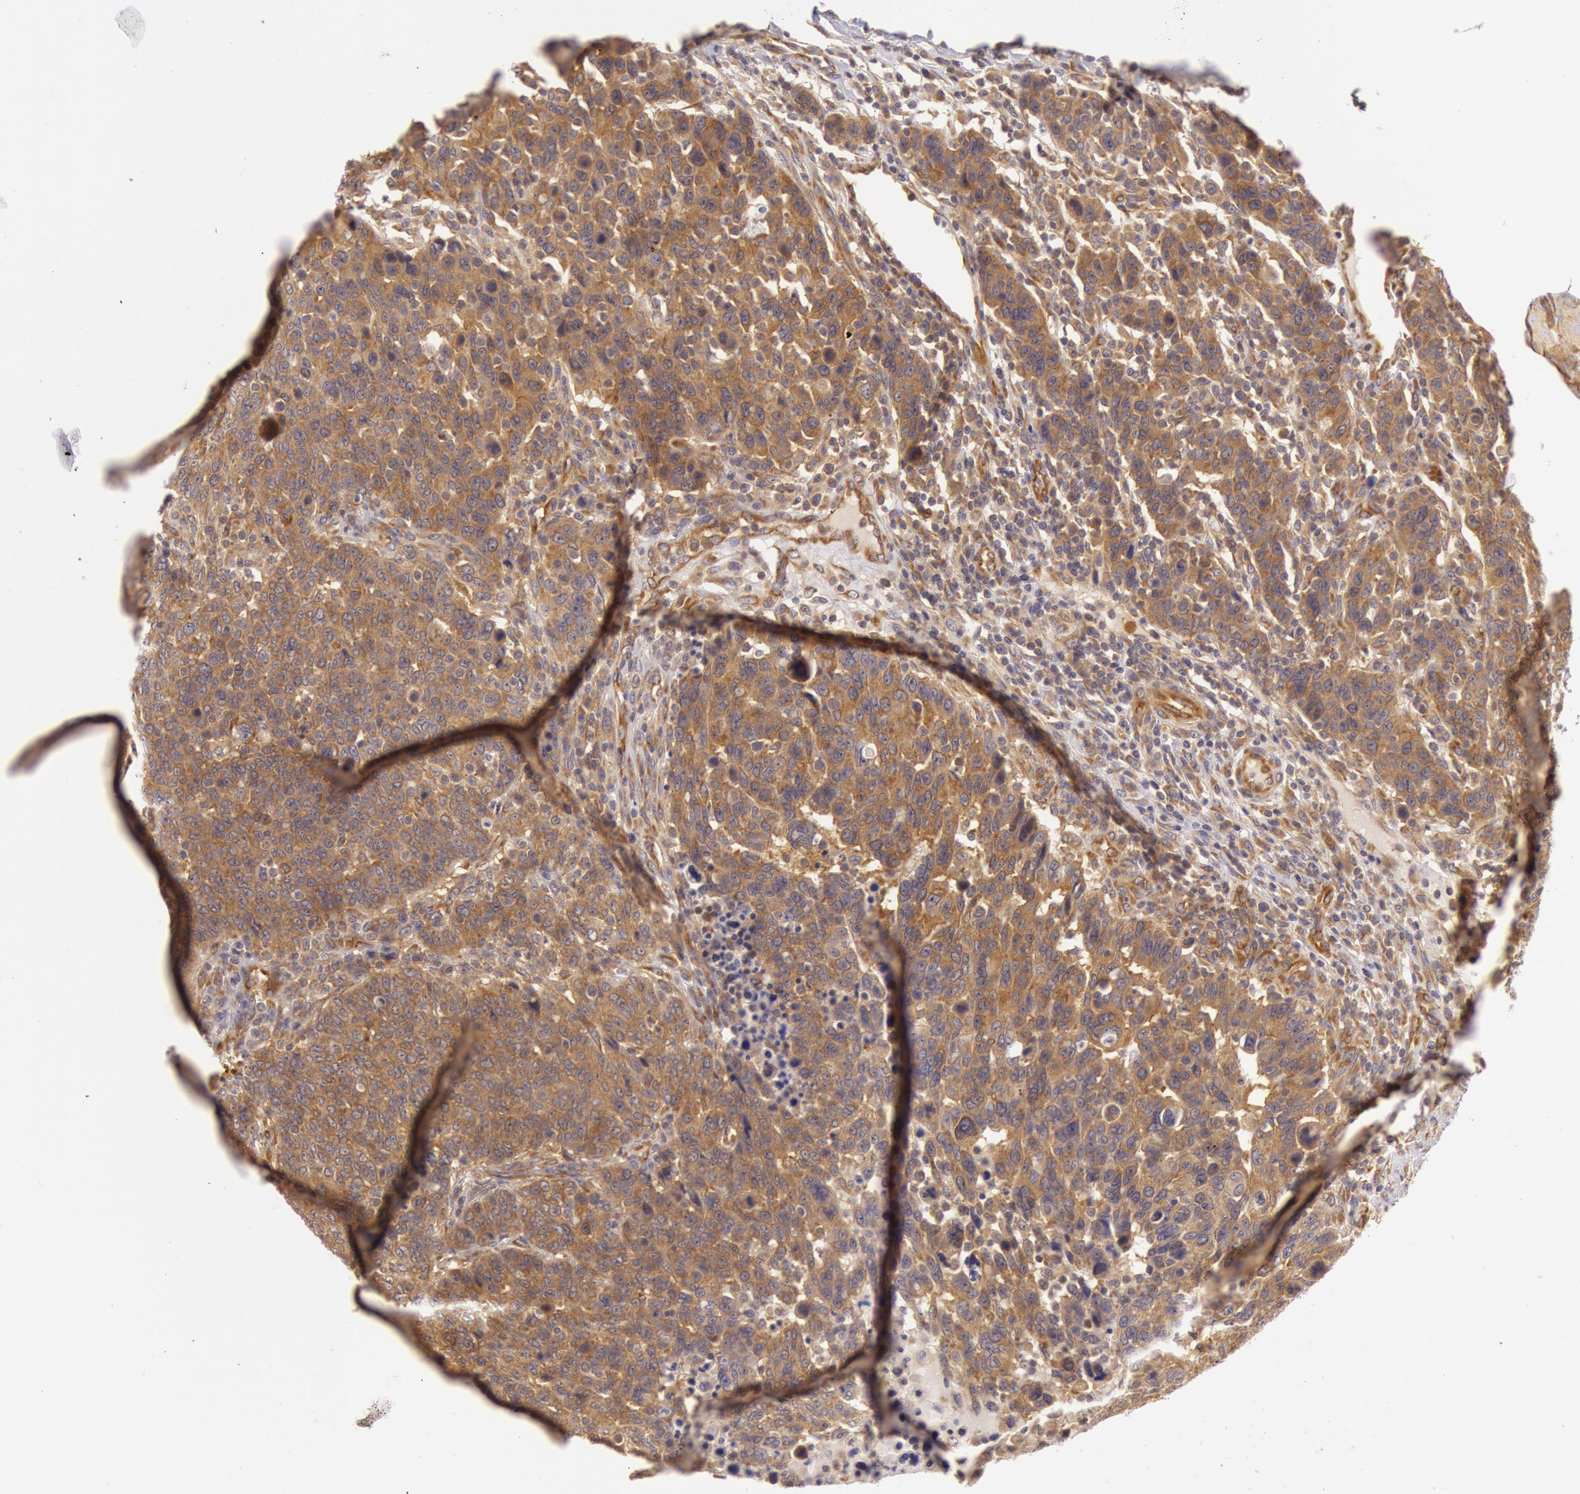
{"staining": {"intensity": "moderate", "quantity": ">75%", "location": "cytoplasmic/membranous"}, "tissue": "breast cancer", "cell_type": "Tumor cells", "image_type": "cancer", "snomed": [{"axis": "morphology", "description": "Duct carcinoma"}, {"axis": "topography", "description": "Breast"}], "caption": "Intraductal carcinoma (breast) stained for a protein (brown) reveals moderate cytoplasmic/membranous positive staining in about >75% of tumor cells.", "gene": "CHUK", "patient": {"sex": "female", "age": 37}}